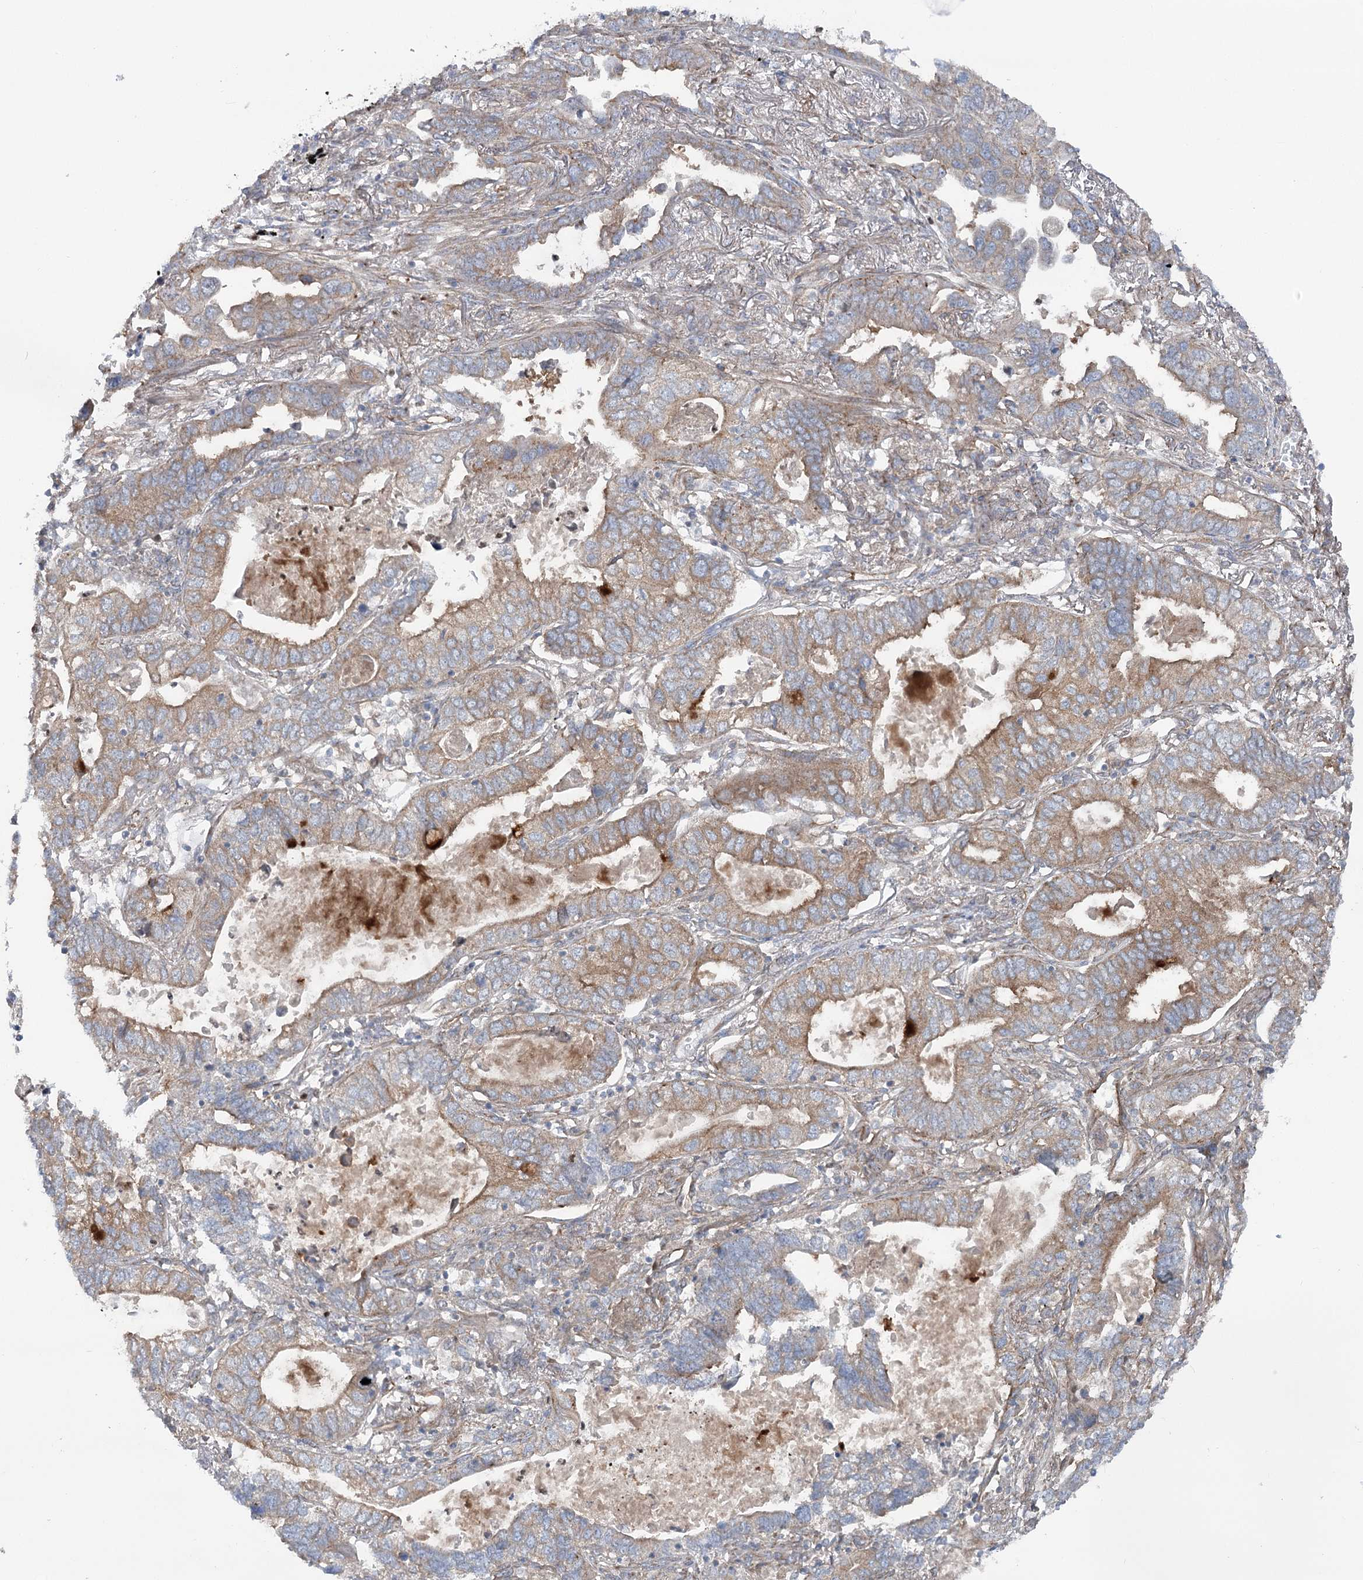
{"staining": {"intensity": "moderate", "quantity": "25%-75%", "location": "cytoplasmic/membranous"}, "tissue": "lung cancer", "cell_type": "Tumor cells", "image_type": "cancer", "snomed": [{"axis": "morphology", "description": "Adenocarcinoma, NOS"}, {"axis": "topography", "description": "Lung"}], "caption": "There is medium levels of moderate cytoplasmic/membranous staining in tumor cells of lung adenocarcinoma, as demonstrated by immunohistochemical staining (brown color).", "gene": "SCN11A", "patient": {"sex": "male", "age": 67}}